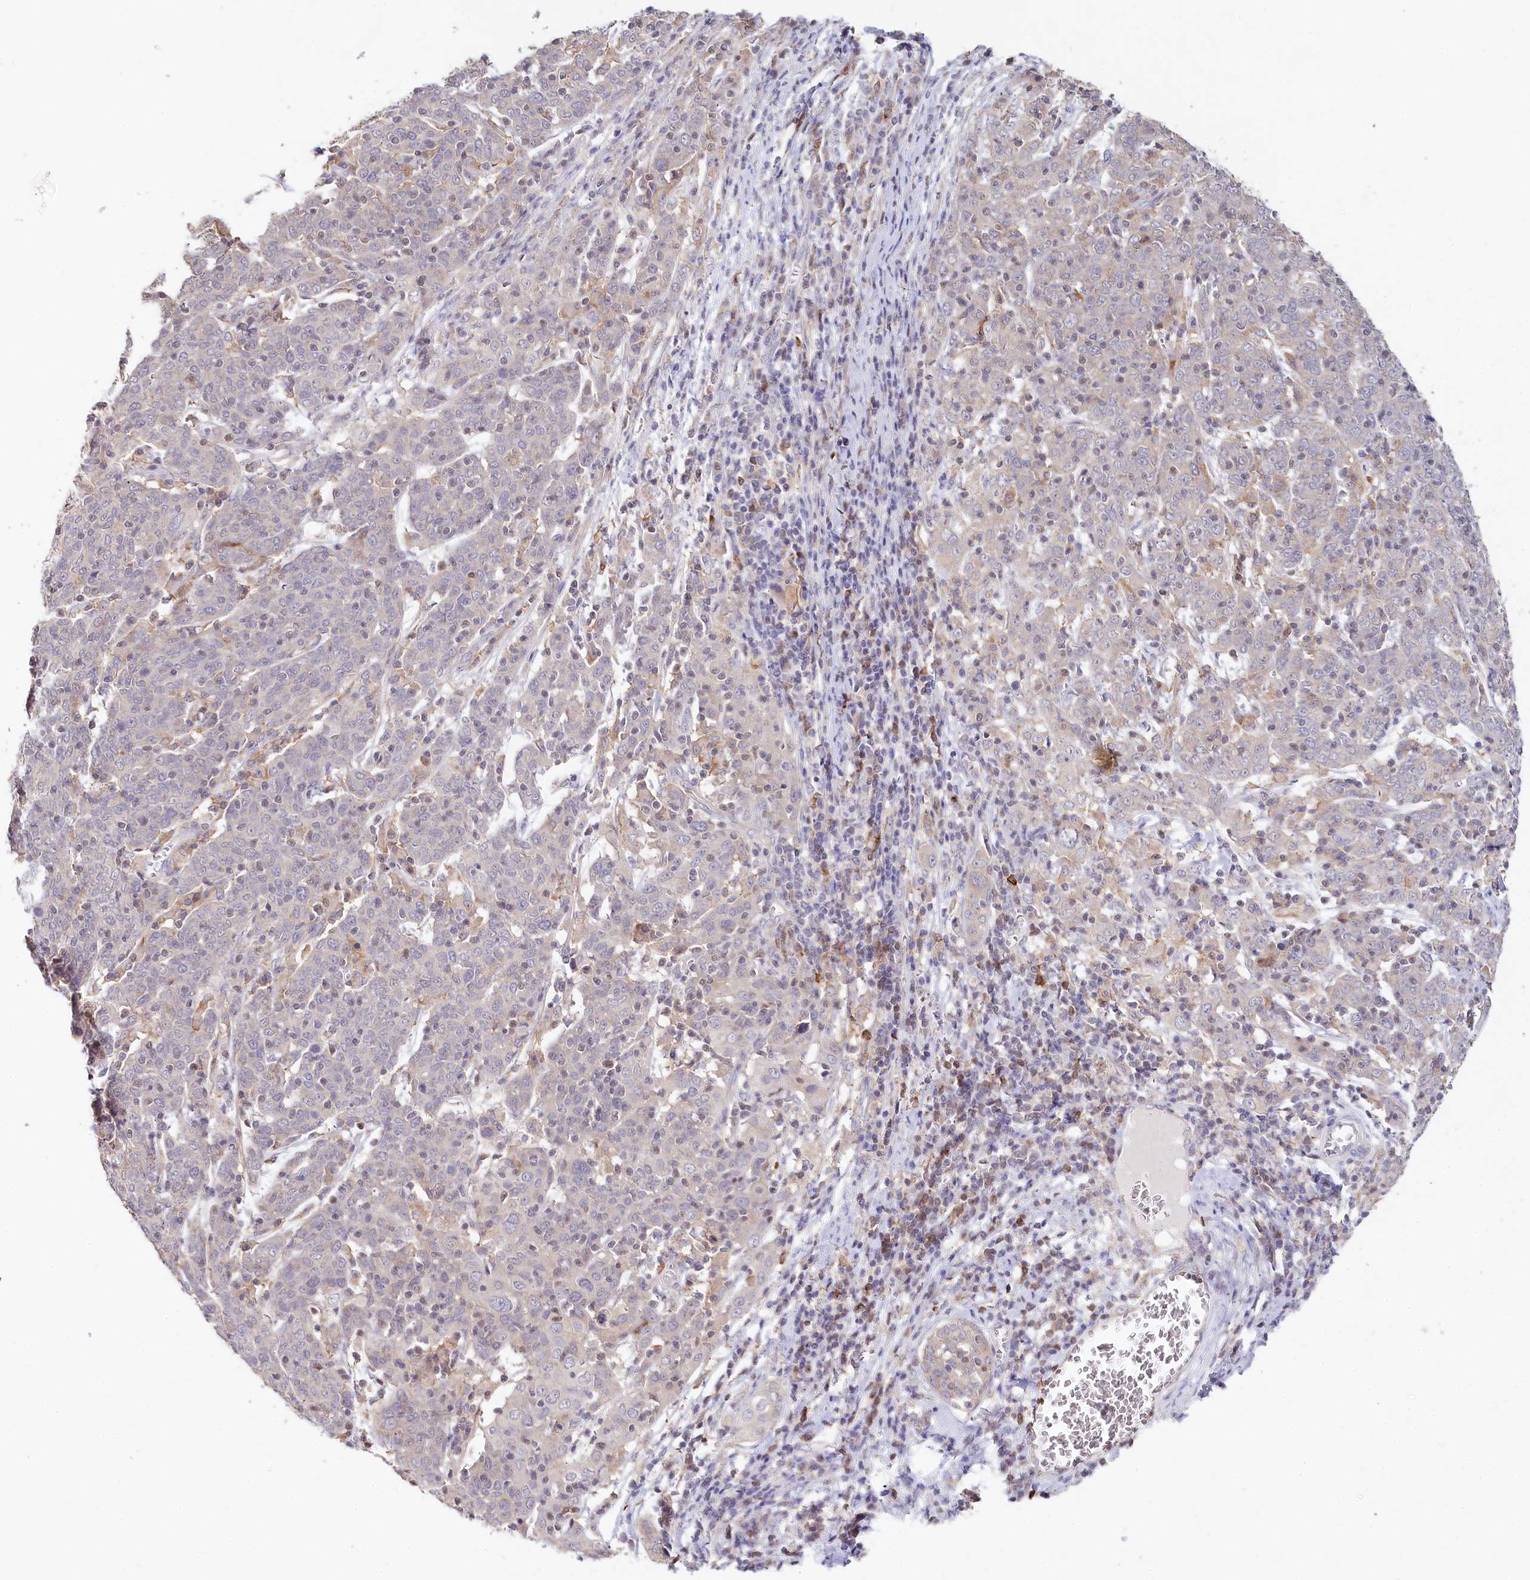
{"staining": {"intensity": "negative", "quantity": "none", "location": "none"}, "tissue": "cervical cancer", "cell_type": "Tumor cells", "image_type": "cancer", "snomed": [{"axis": "morphology", "description": "Squamous cell carcinoma, NOS"}, {"axis": "topography", "description": "Cervix"}], "caption": "Tumor cells are negative for brown protein staining in cervical cancer (squamous cell carcinoma).", "gene": "DAPK1", "patient": {"sex": "female", "age": 67}}